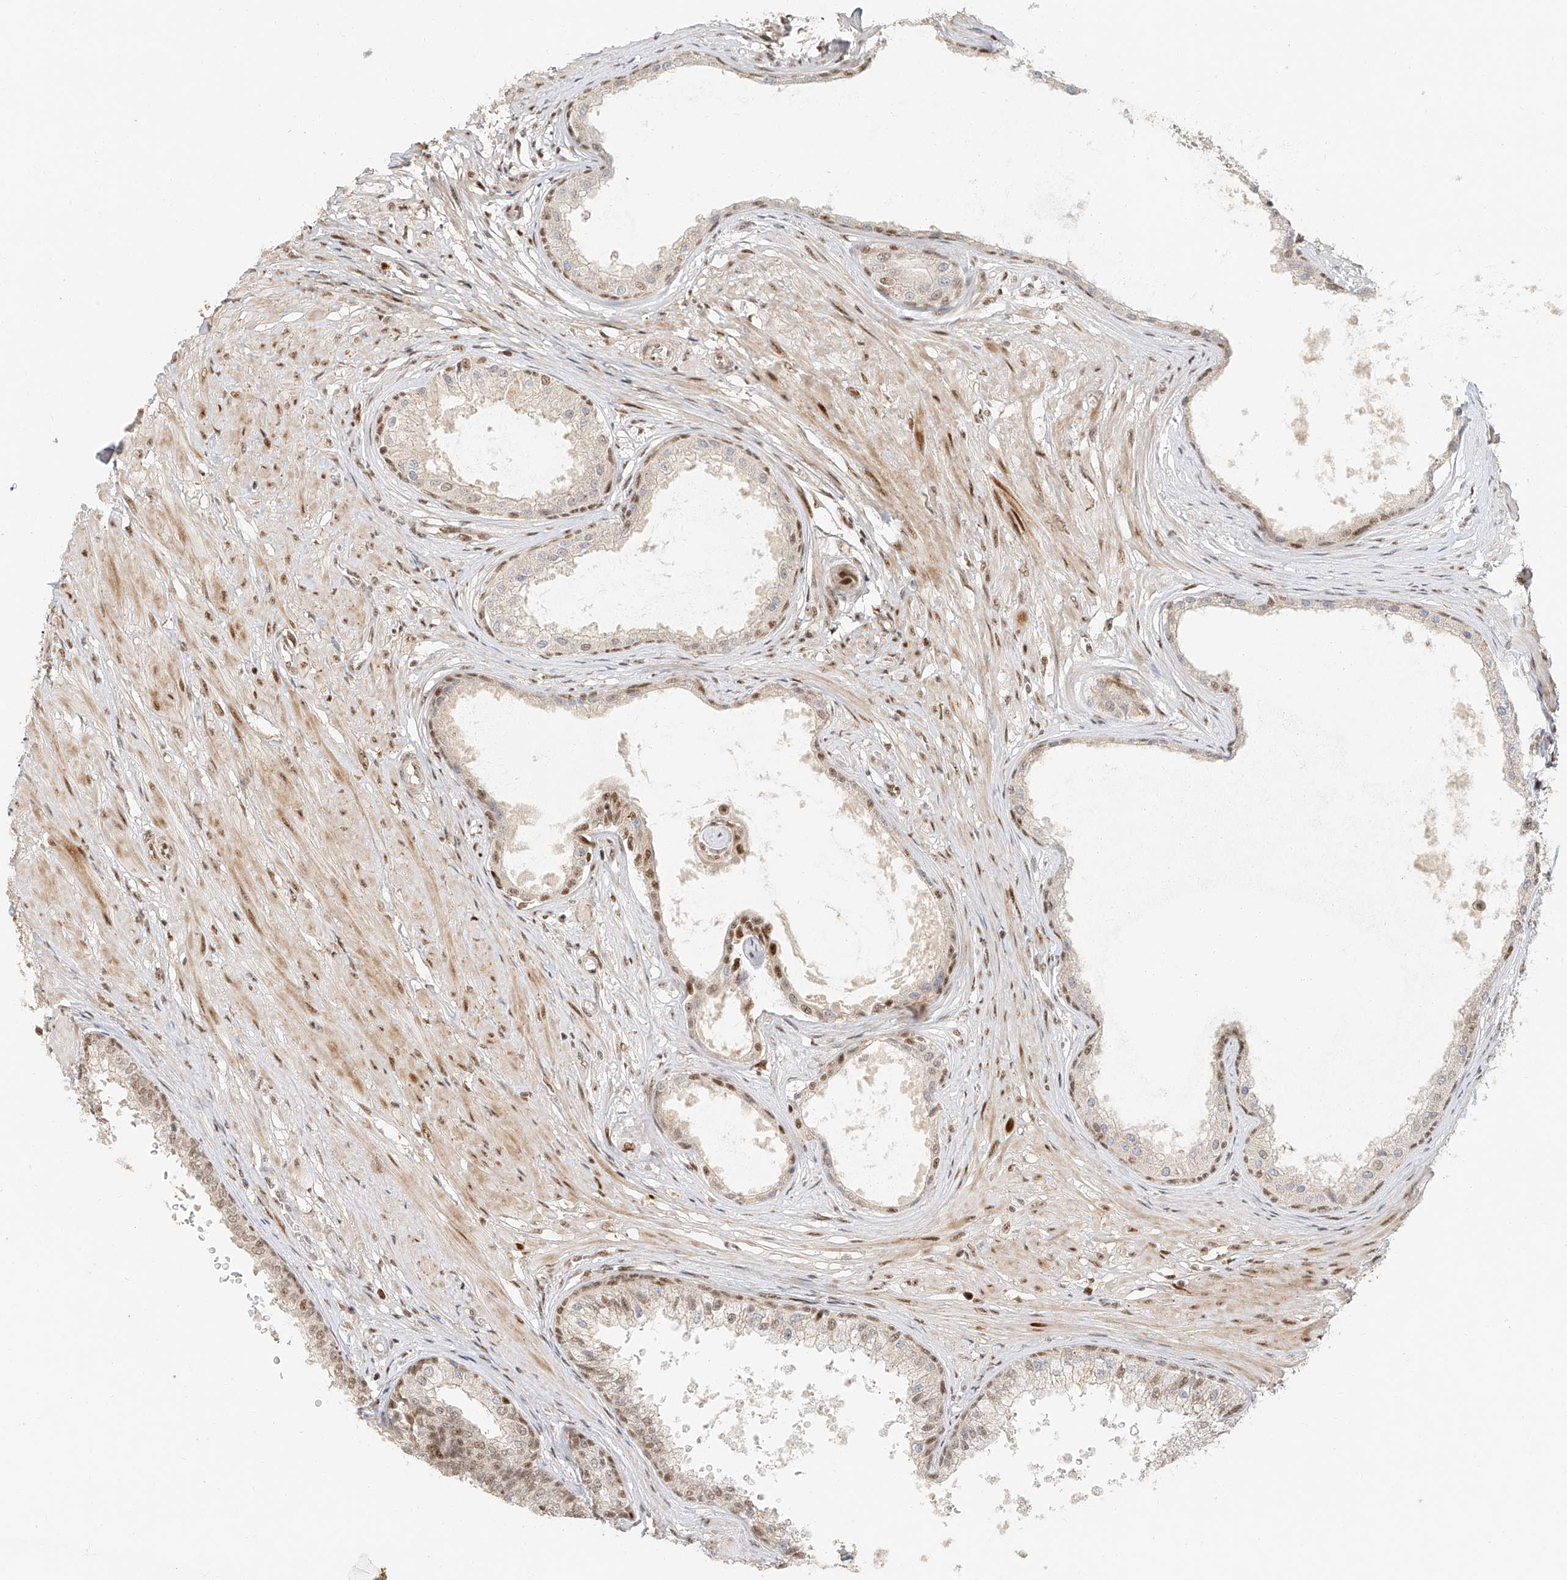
{"staining": {"intensity": "moderate", "quantity": ">75%", "location": "nuclear"}, "tissue": "prostate", "cell_type": "Glandular cells", "image_type": "normal", "snomed": [{"axis": "morphology", "description": "Normal tissue, NOS"}, {"axis": "topography", "description": "Prostate"}], "caption": "A medium amount of moderate nuclear staining is identified in about >75% of glandular cells in unremarkable prostate. (brown staining indicates protein expression, while blue staining denotes nuclei).", "gene": "CXorf58", "patient": {"sex": "male", "age": 48}}